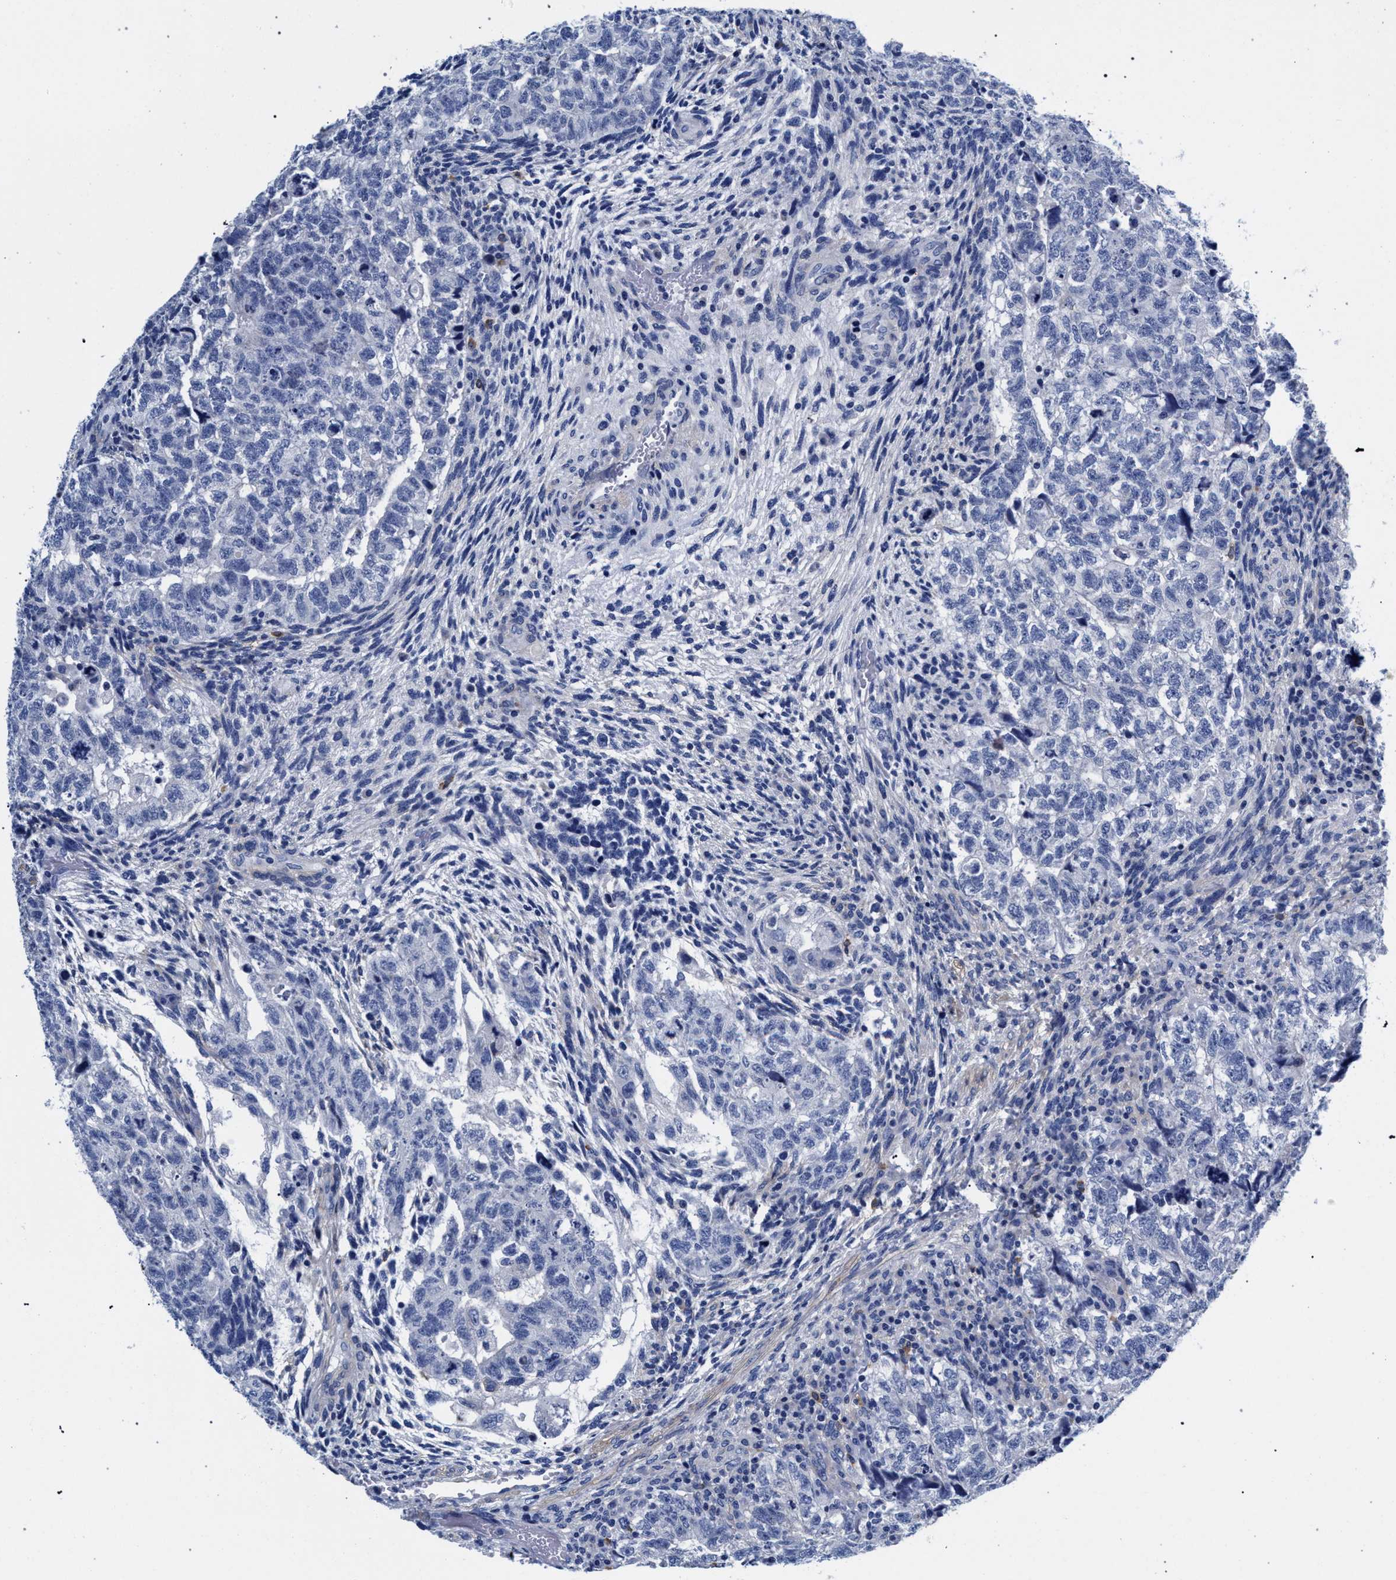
{"staining": {"intensity": "negative", "quantity": "none", "location": "none"}, "tissue": "testis cancer", "cell_type": "Tumor cells", "image_type": "cancer", "snomed": [{"axis": "morphology", "description": "Carcinoma, Embryonal, NOS"}, {"axis": "topography", "description": "Testis"}], "caption": "There is no significant positivity in tumor cells of testis cancer (embryonal carcinoma). (DAB (3,3'-diaminobenzidine) IHC with hematoxylin counter stain).", "gene": "AKAP4", "patient": {"sex": "male", "age": 36}}